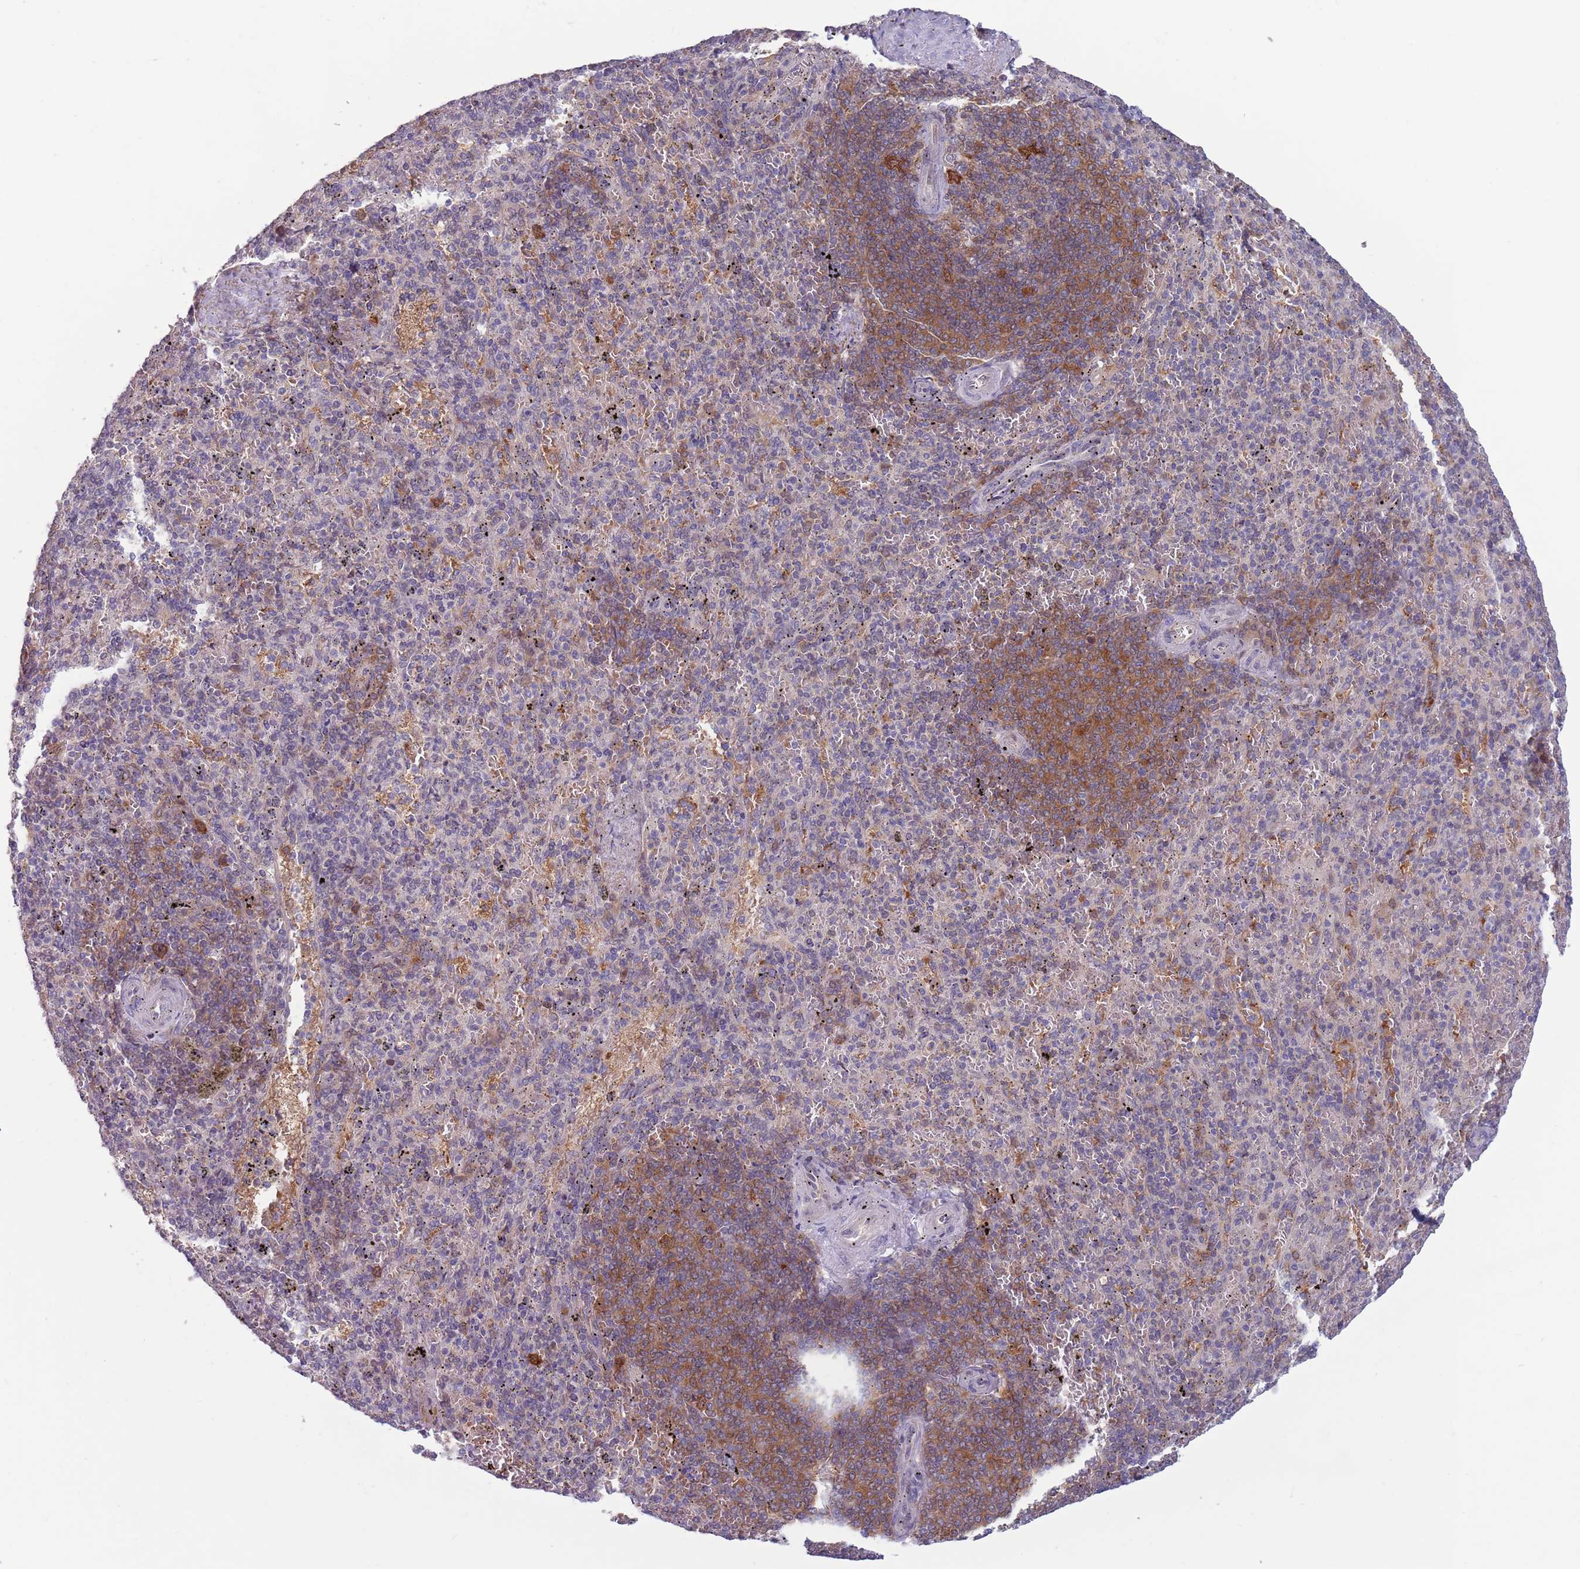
{"staining": {"intensity": "moderate", "quantity": "<25%", "location": "cytoplasmic/membranous"}, "tissue": "spleen", "cell_type": "Cells in red pulp", "image_type": "normal", "snomed": [{"axis": "morphology", "description": "Normal tissue, NOS"}, {"axis": "topography", "description": "Spleen"}], "caption": "The immunohistochemical stain shows moderate cytoplasmic/membranous expression in cells in red pulp of benign spleen.", "gene": "CLNS1A", "patient": {"sex": "male", "age": 82}}